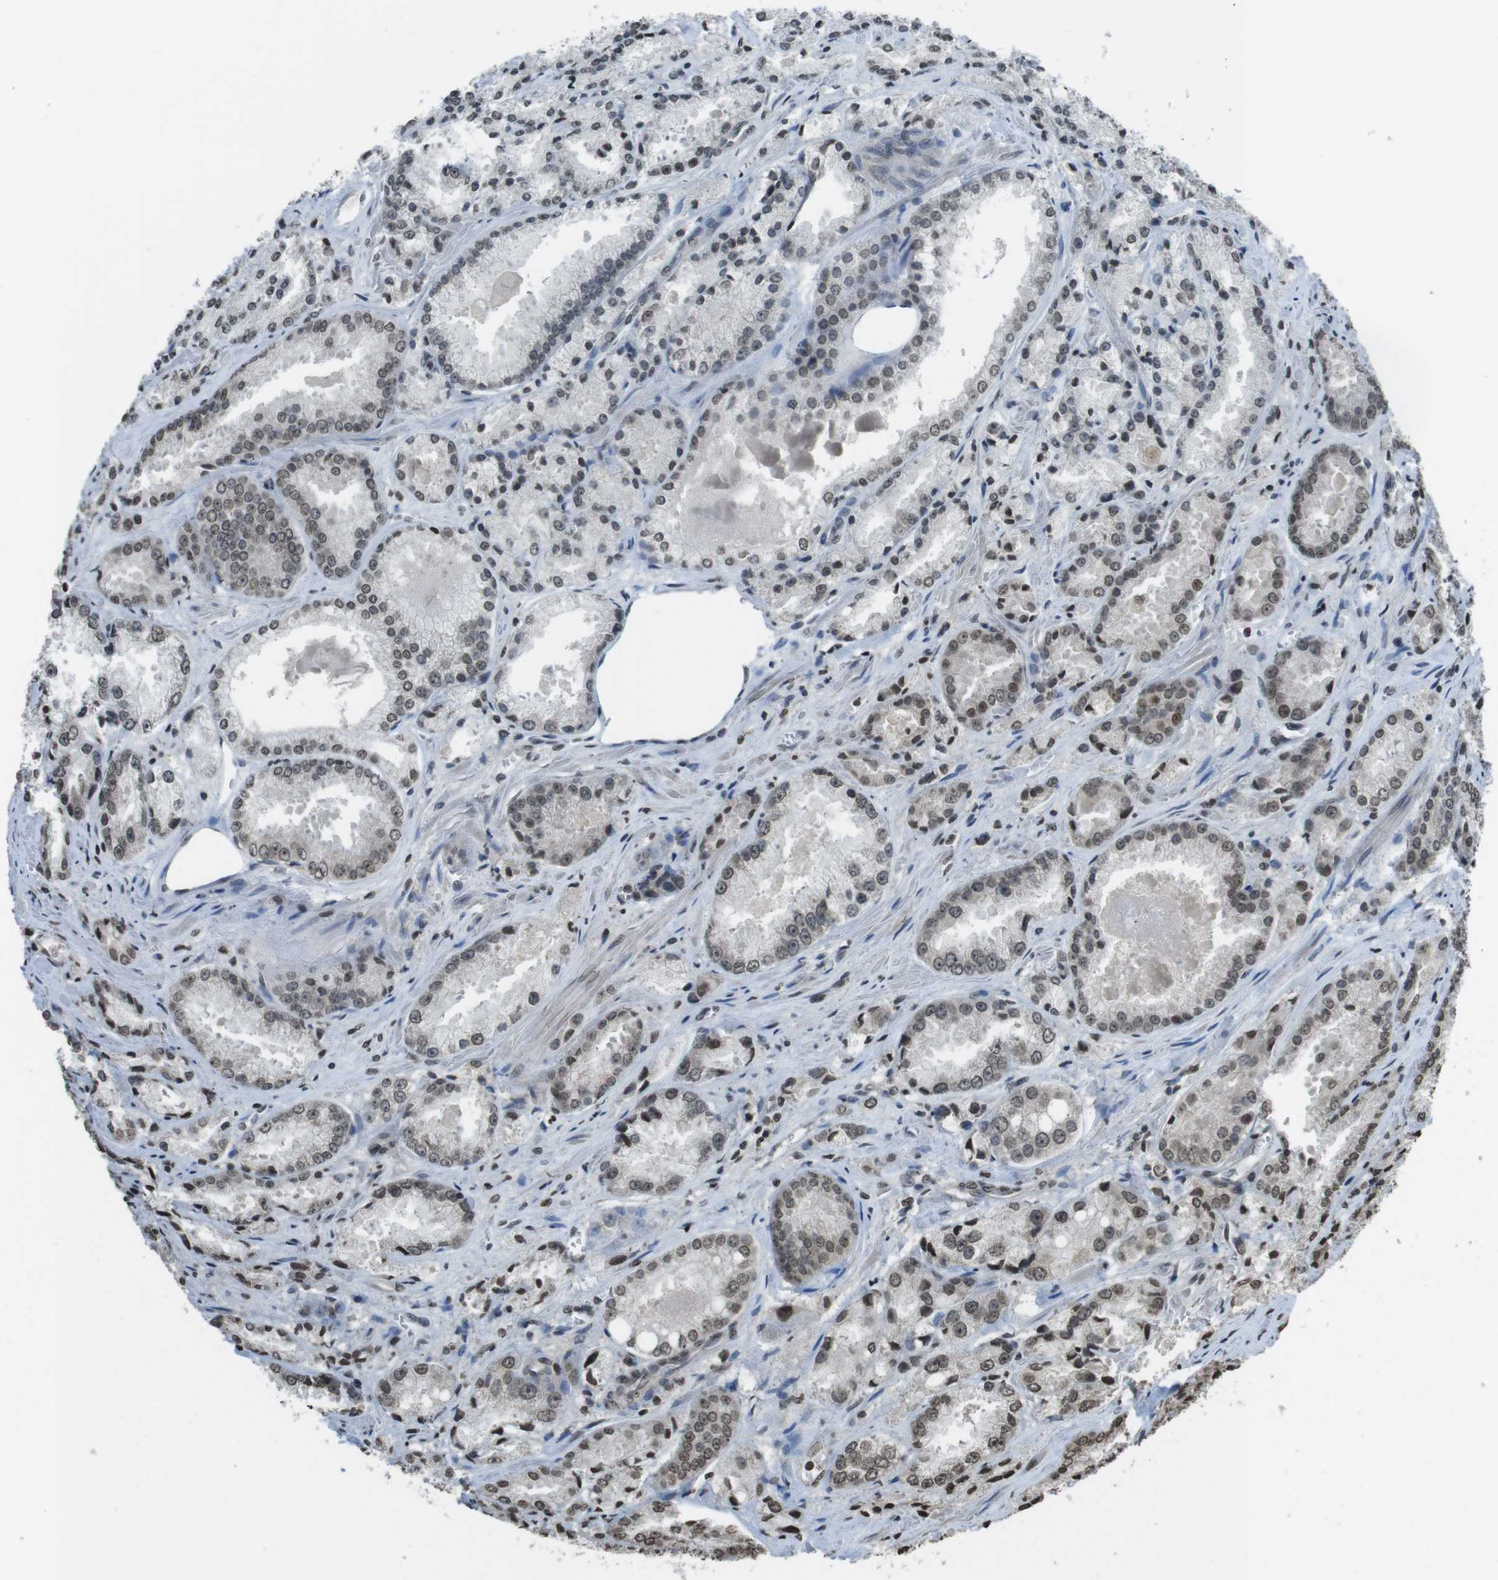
{"staining": {"intensity": "weak", "quantity": "25%-75%", "location": "nuclear"}, "tissue": "prostate cancer", "cell_type": "Tumor cells", "image_type": "cancer", "snomed": [{"axis": "morphology", "description": "Adenocarcinoma, Low grade"}, {"axis": "topography", "description": "Prostate"}], "caption": "A micrograph of prostate cancer (low-grade adenocarcinoma) stained for a protein exhibits weak nuclear brown staining in tumor cells. The protein of interest is shown in brown color, while the nuclei are stained blue.", "gene": "MAF", "patient": {"sex": "male", "age": 64}}